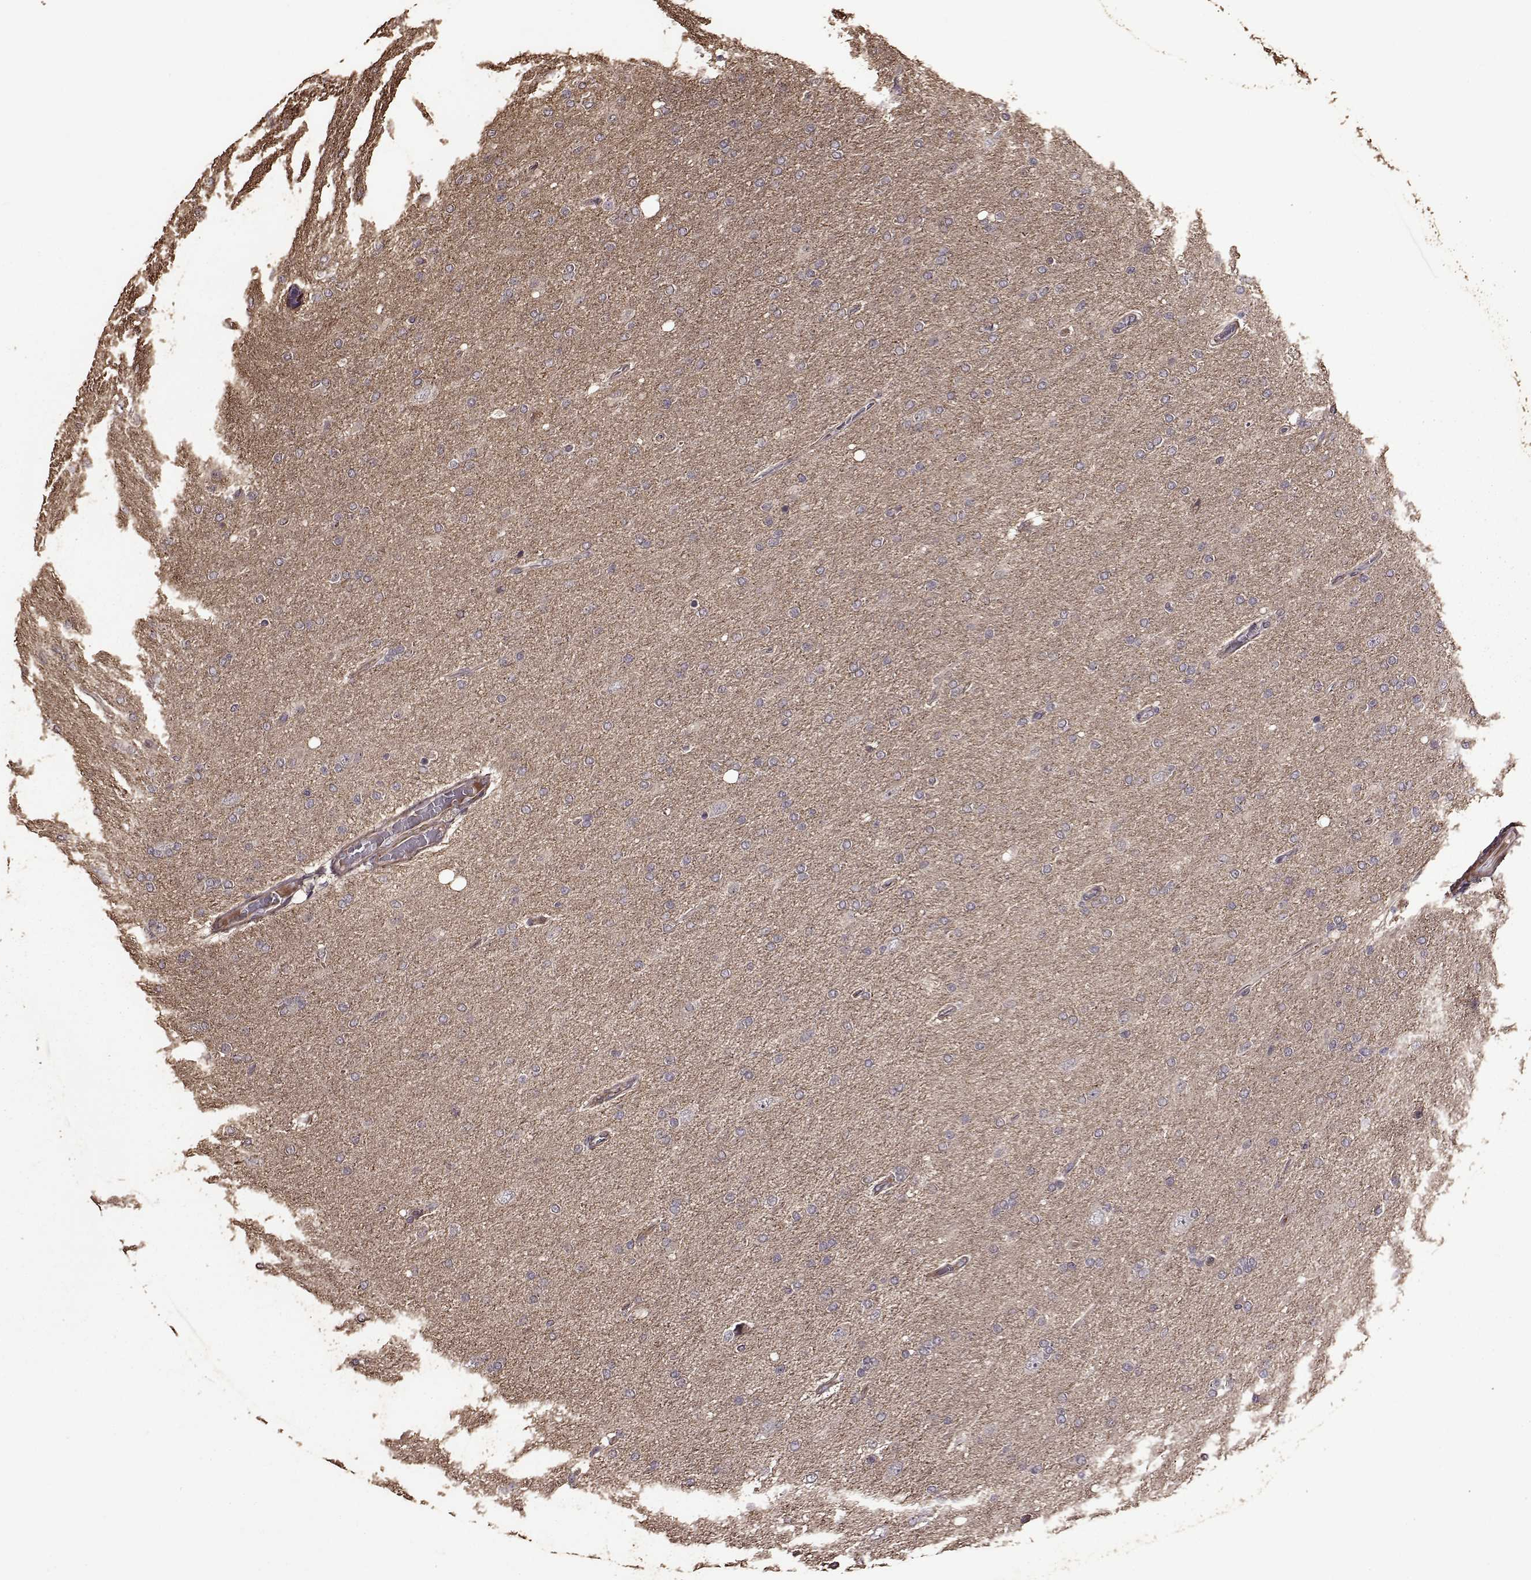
{"staining": {"intensity": "negative", "quantity": "none", "location": "none"}, "tissue": "glioma", "cell_type": "Tumor cells", "image_type": "cancer", "snomed": [{"axis": "morphology", "description": "Glioma, malignant, High grade"}, {"axis": "topography", "description": "Cerebral cortex"}], "caption": "This photomicrograph is of high-grade glioma (malignant) stained with IHC to label a protein in brown with the nuclei are counter-stained blue. There is no expression in tumor cells.", "gene": "FBXW11", "patient": {"sex": "male", "age": 70}}